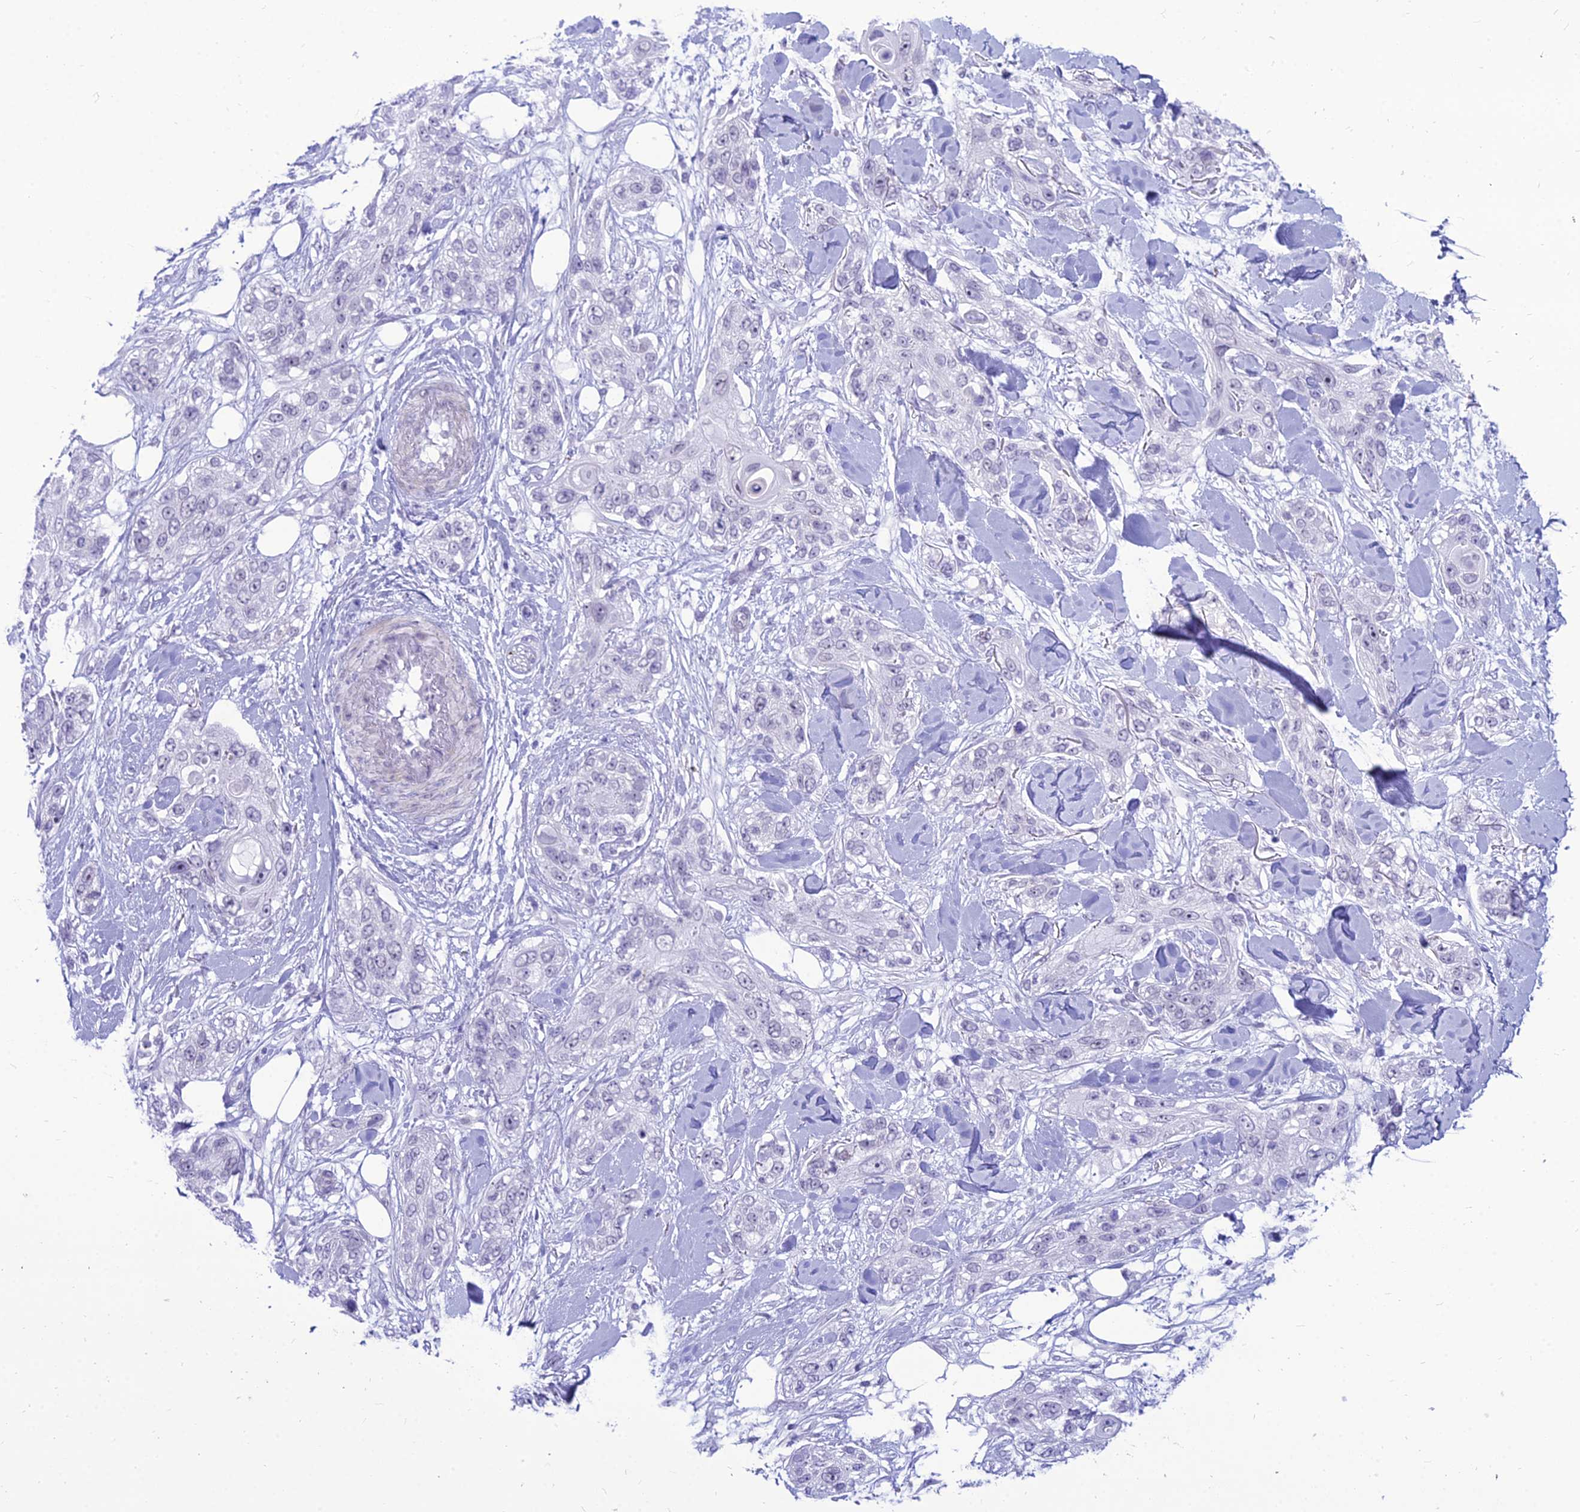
{"staining": {"intensity": "negative", "quantity": "none", "location": "none"}, "tissue": "skin cancer", "cell_type": "Tumor cells", "image_type": "cancer", "snomed": [{"axis": "morphology", "description": "Normal tissue, NOS"}, {"axis": "morphology", "description": "Squamous cell carcinoma, NOS"}, {"axis": "topography", "description": "Skin"}], "caption": "Immunohistochemical staining of human squamous cell carcinoma (skin) displays no significant positivity in tumor cells. (Brightfield microscopy of DAB (3,3'-diaminobenzidine) immunohistochemistry at high magnification).", "gene": "DHX40", "patient": {"sex": "male", "age": 72}}